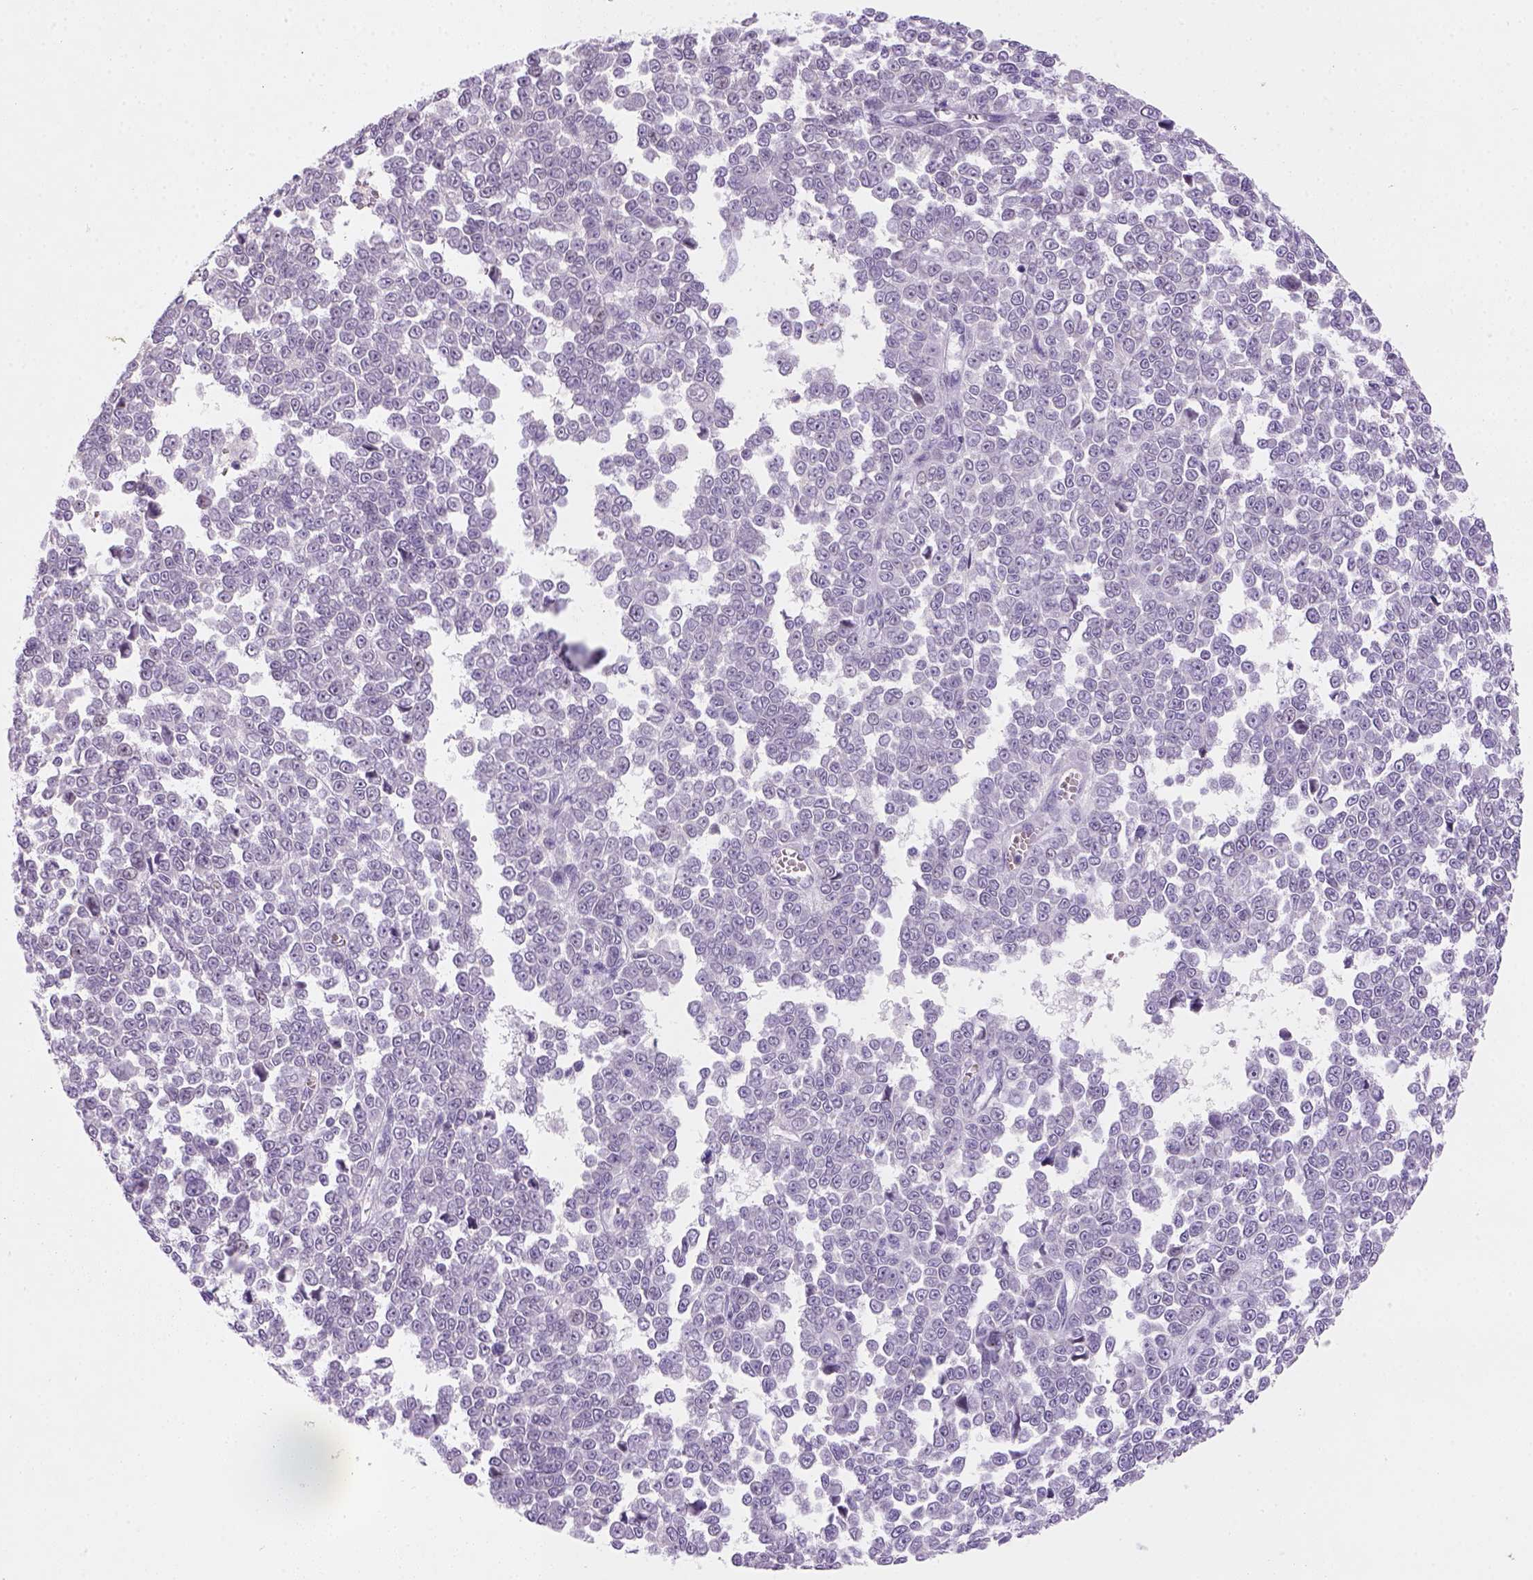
{"staining": {"intensity": "negative", "quantity": "none", "location": "none"}, "tissue": "melanoma", "cell_type": "Tumor cells", "image_type": "cancer", "snomed": [{"axis": "morphology", "description": "Malignant melanoma, NOS"}, {"axis": "topography", "description": "Skin"}], "caption": "An image of melanoma stained for a protein reveals no brown staining in tumor cells.", "gene": "ZMAT4", "patient": {"sex": "female", "age": 95}}